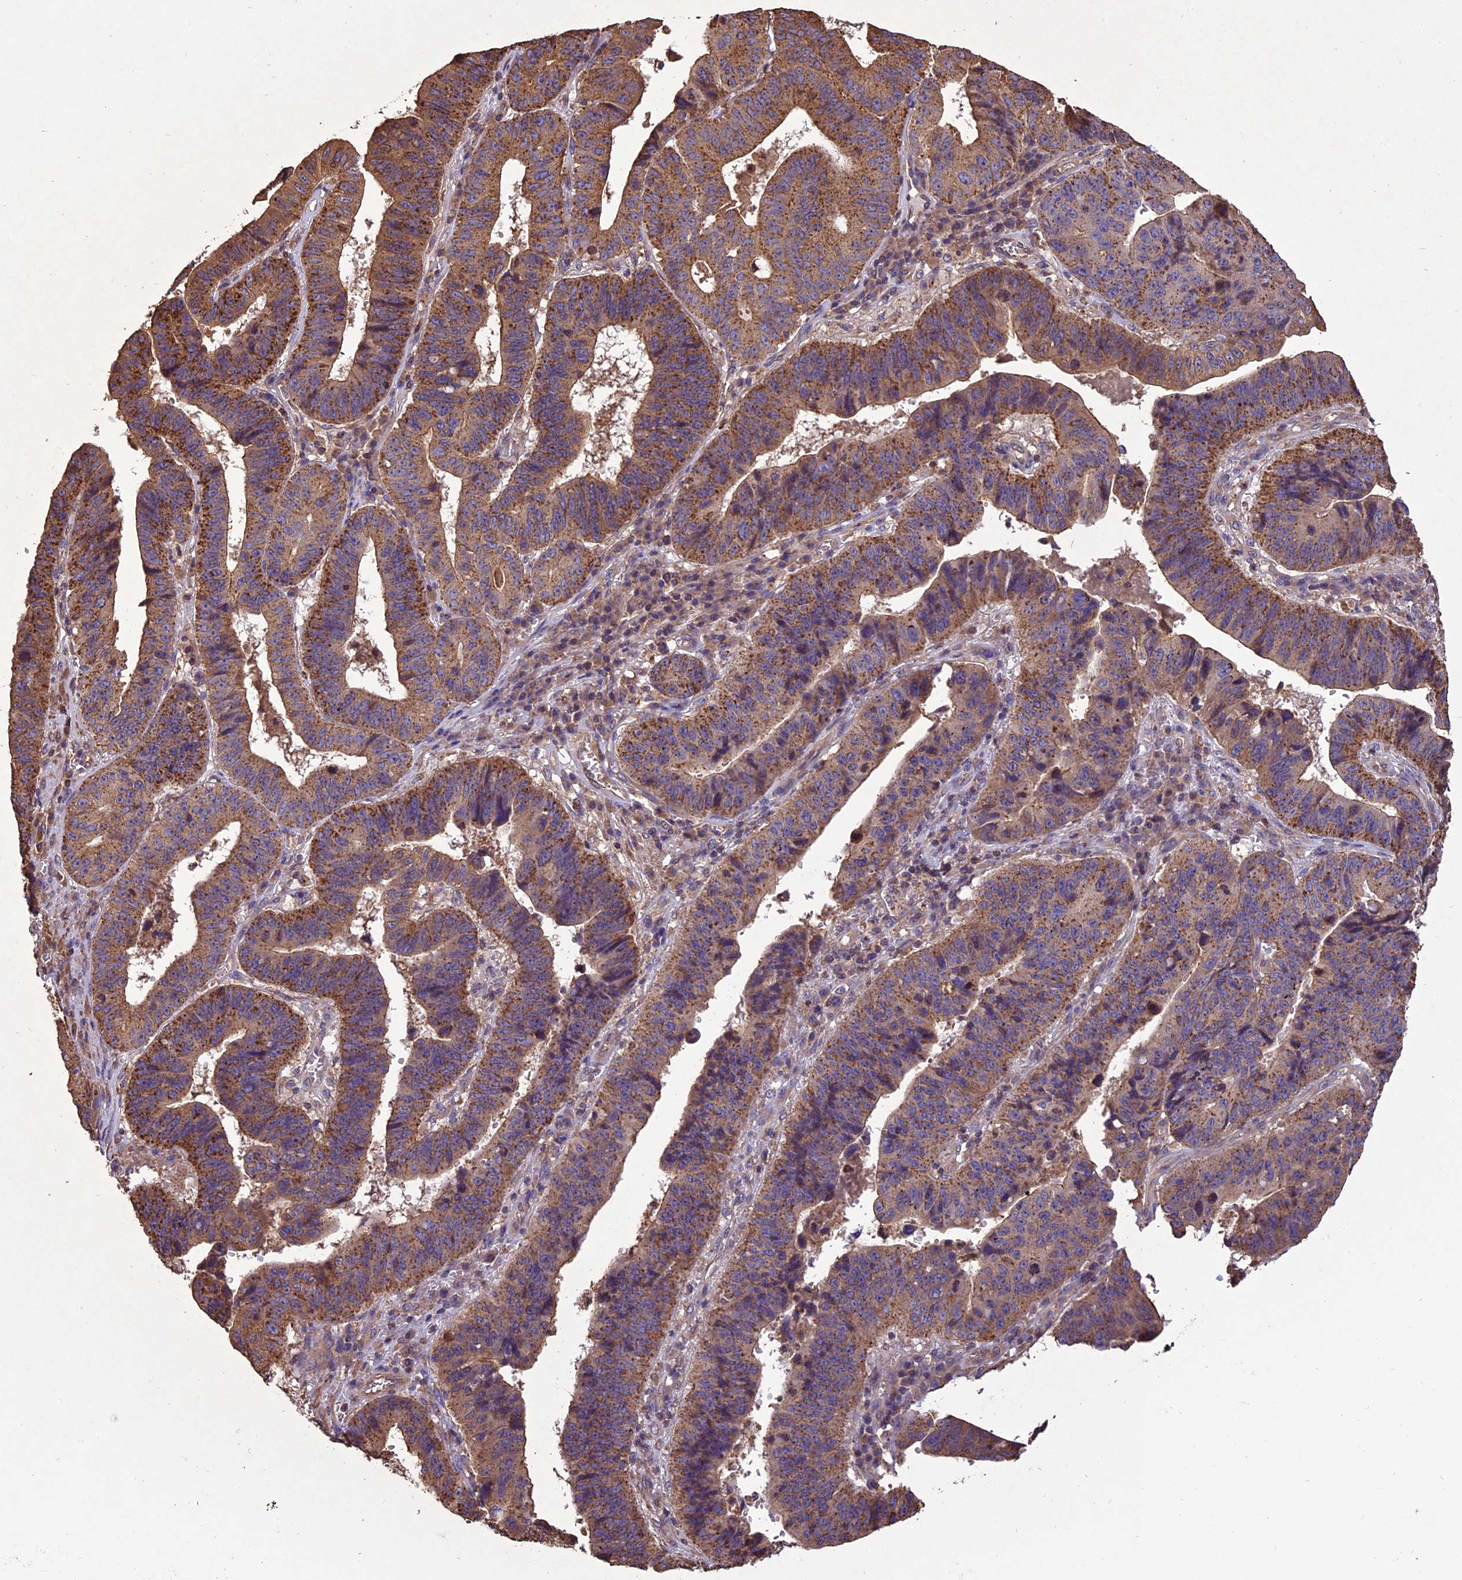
{"staining": {"intensity": "moderate", "quantity": ">75%", "location": "cytoplasmic/membranous"}, "tissue": "stomach cancer", "cell_type": "Tumor cells", "image_type": "cancer", "snomed": [{"axis": "morphology", "description": "Adenocarcinoma, NOS"}, {"axis": "topography", "description": "Stomach"}], "caption": "Protein expression analysis of human stomach cancer reveals moderate cytoplasmic/membranous positivity in approximately >75% of tumor cells. The staining is performed using DAB brown chromogen to label protein expression. The nuclei are counter-stained blue using hematoxylin.", "gene": "CHMP2A", "patient": {"sex": "male", "age": 59}}